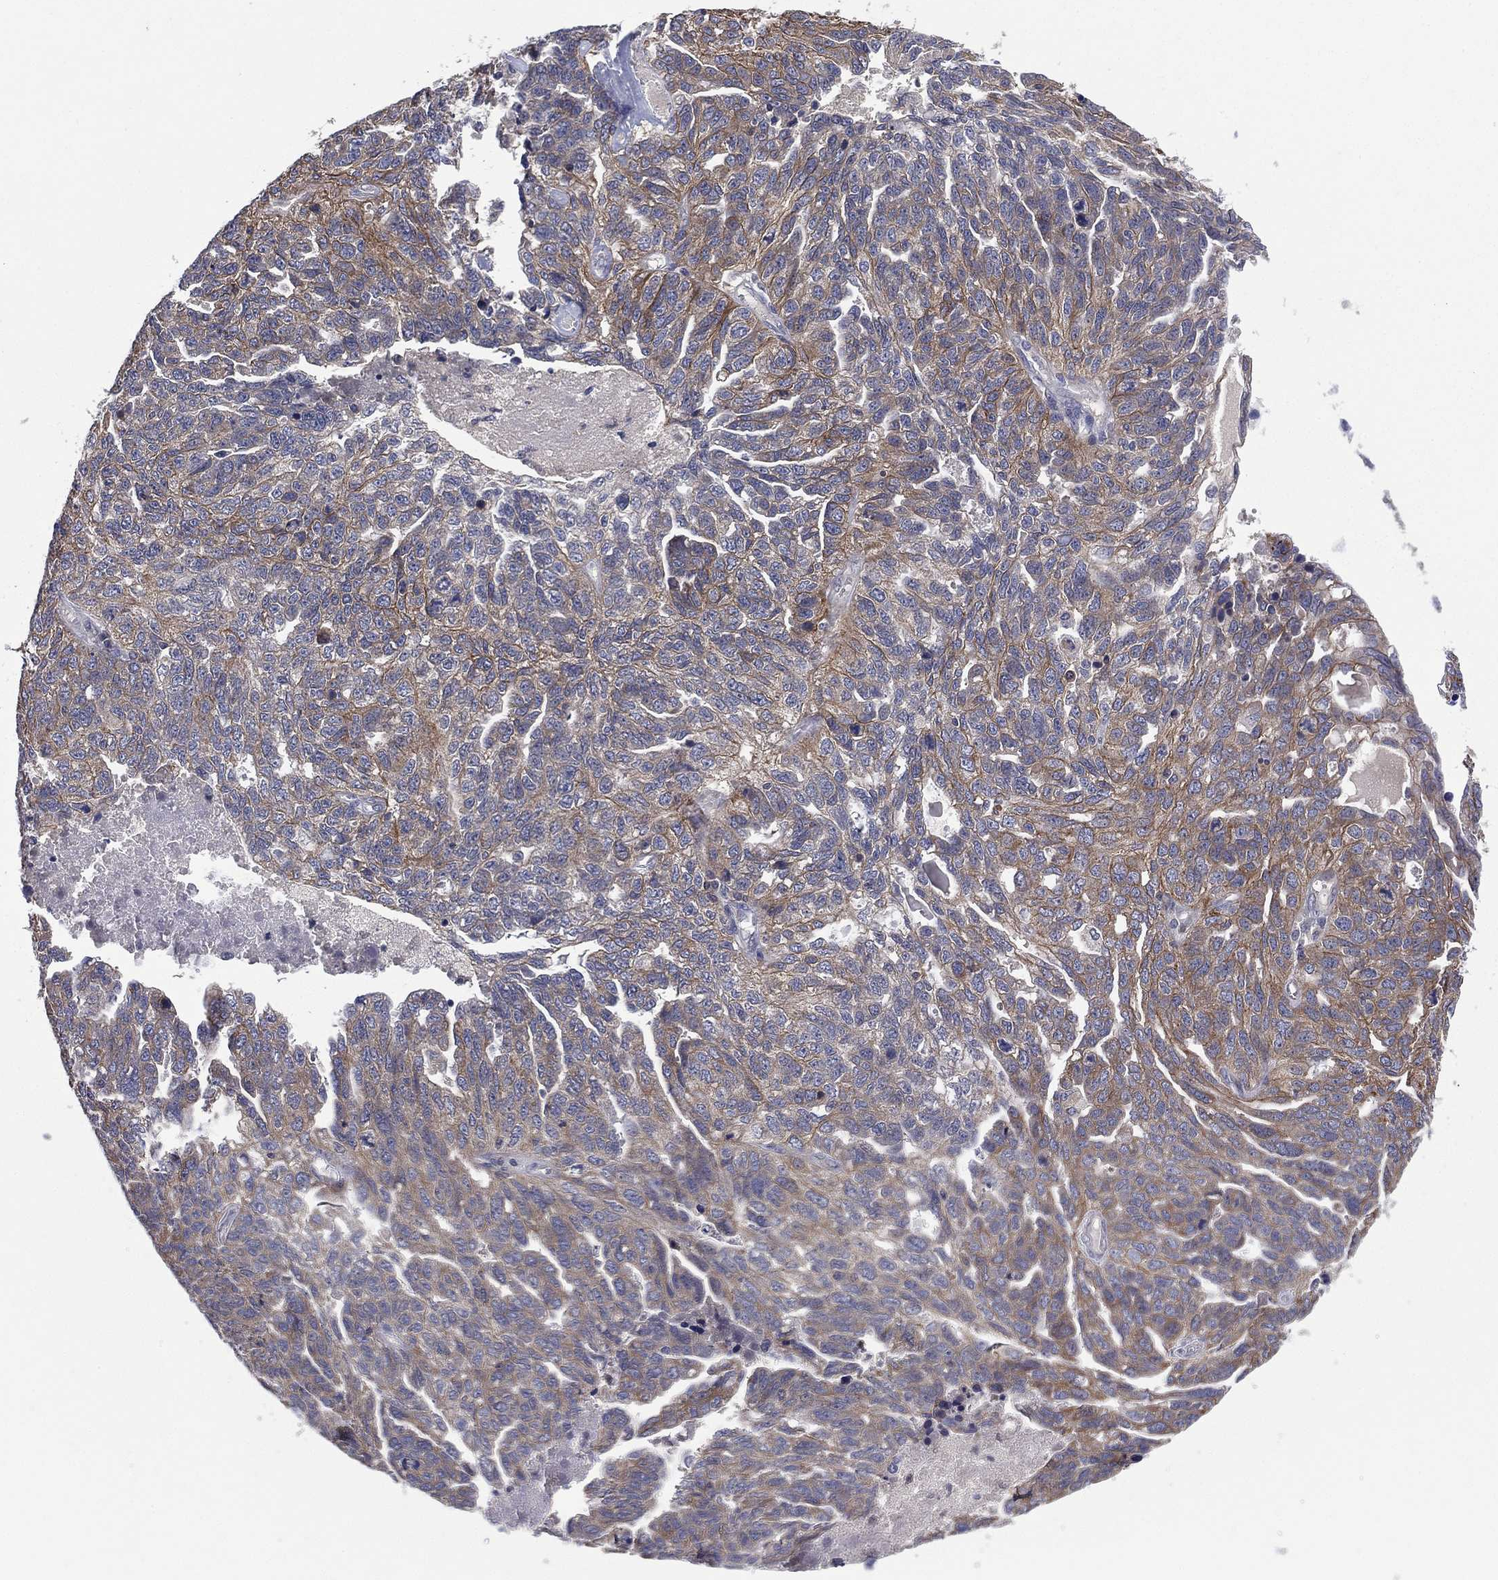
{"staining": {"intensity": "weak", "quantity": "25%-75%", "location": "cytoplasmic/membranous"}, "tissue": "ovarian cancer", "cell_type": "Tumor cells", "image_type": "cancer", "snomed": [{"axis": "morphology", "description": "Cystadenocarcinoma, serous, NOS"}, {"axis": "topography", "description": "Ovary"}], "caption": "Serous cystadenocarcinoma (ovarian) stained with immunohistochemistry (IHC) exhibits weak cytoplasmic/membranous positivity in about 25%-75% of tumor cells. The staining was performed using DAB (3,3'-diaminobenzidine), with brown indicating positive protein expression. Nuclei are stained blue with hematoxylin.", "gene": "MPP7", "patient": {"sex": "female", "age": 71}}